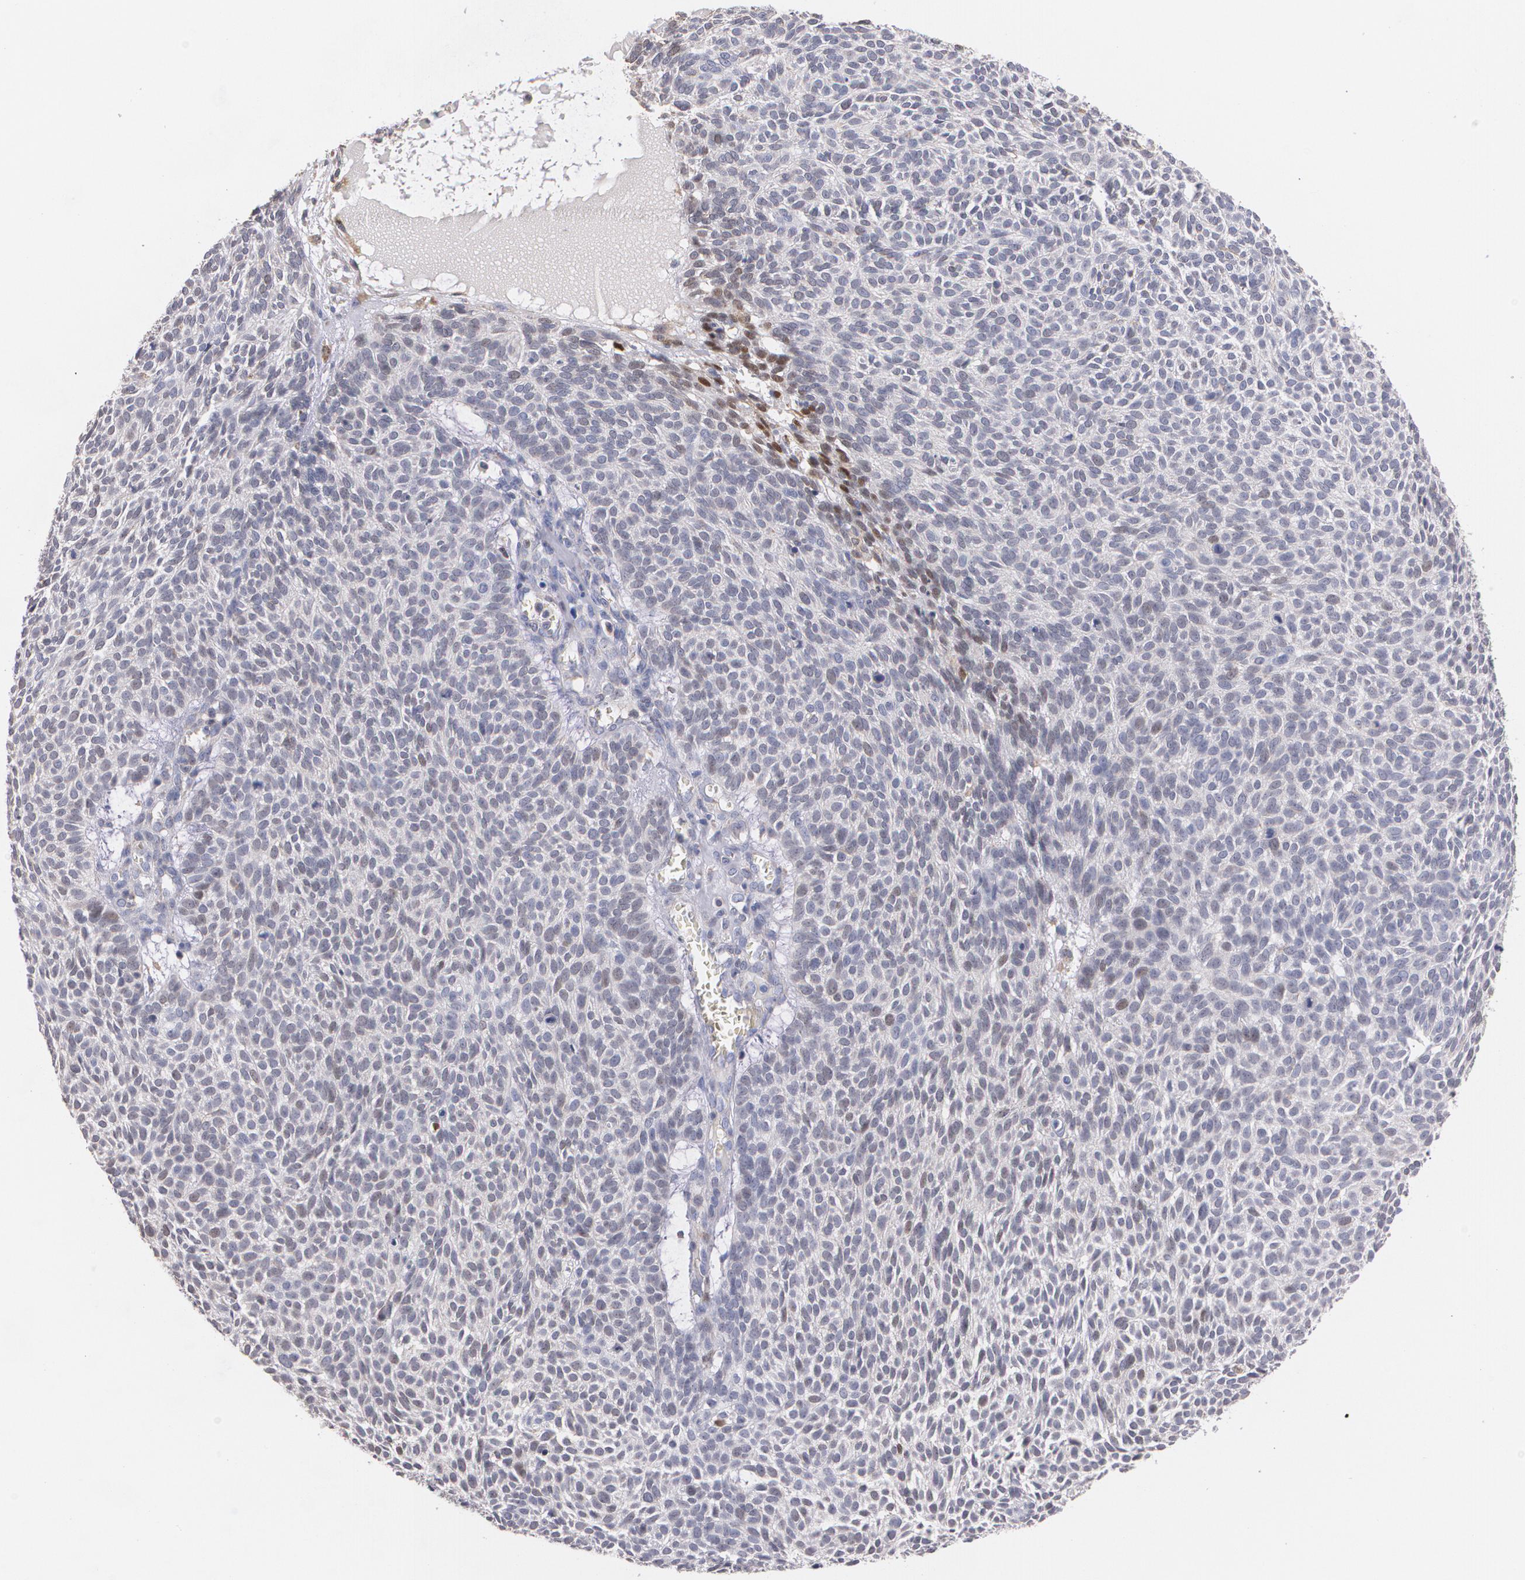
{"staining": {"intensity": "weak", "quantity": "<25%", "location": "nuclear"}, "tissue": "skin cancer", "cell_type": "Tumor cells", "image_type": "cancer", "snomed": [{"axis": "morphology", "description": "Basal cell carcinoma"}, {"axis": "topography", "description": "Skin"}], "caption": "Immunohistochemistry image of neoplastic tissue: basal cell carcinoma (skin) stained with DAB reveals no significant protein expression in tumor cells.", "gene": "ATF3", "patient": {"sex": "male", "age": 63}}